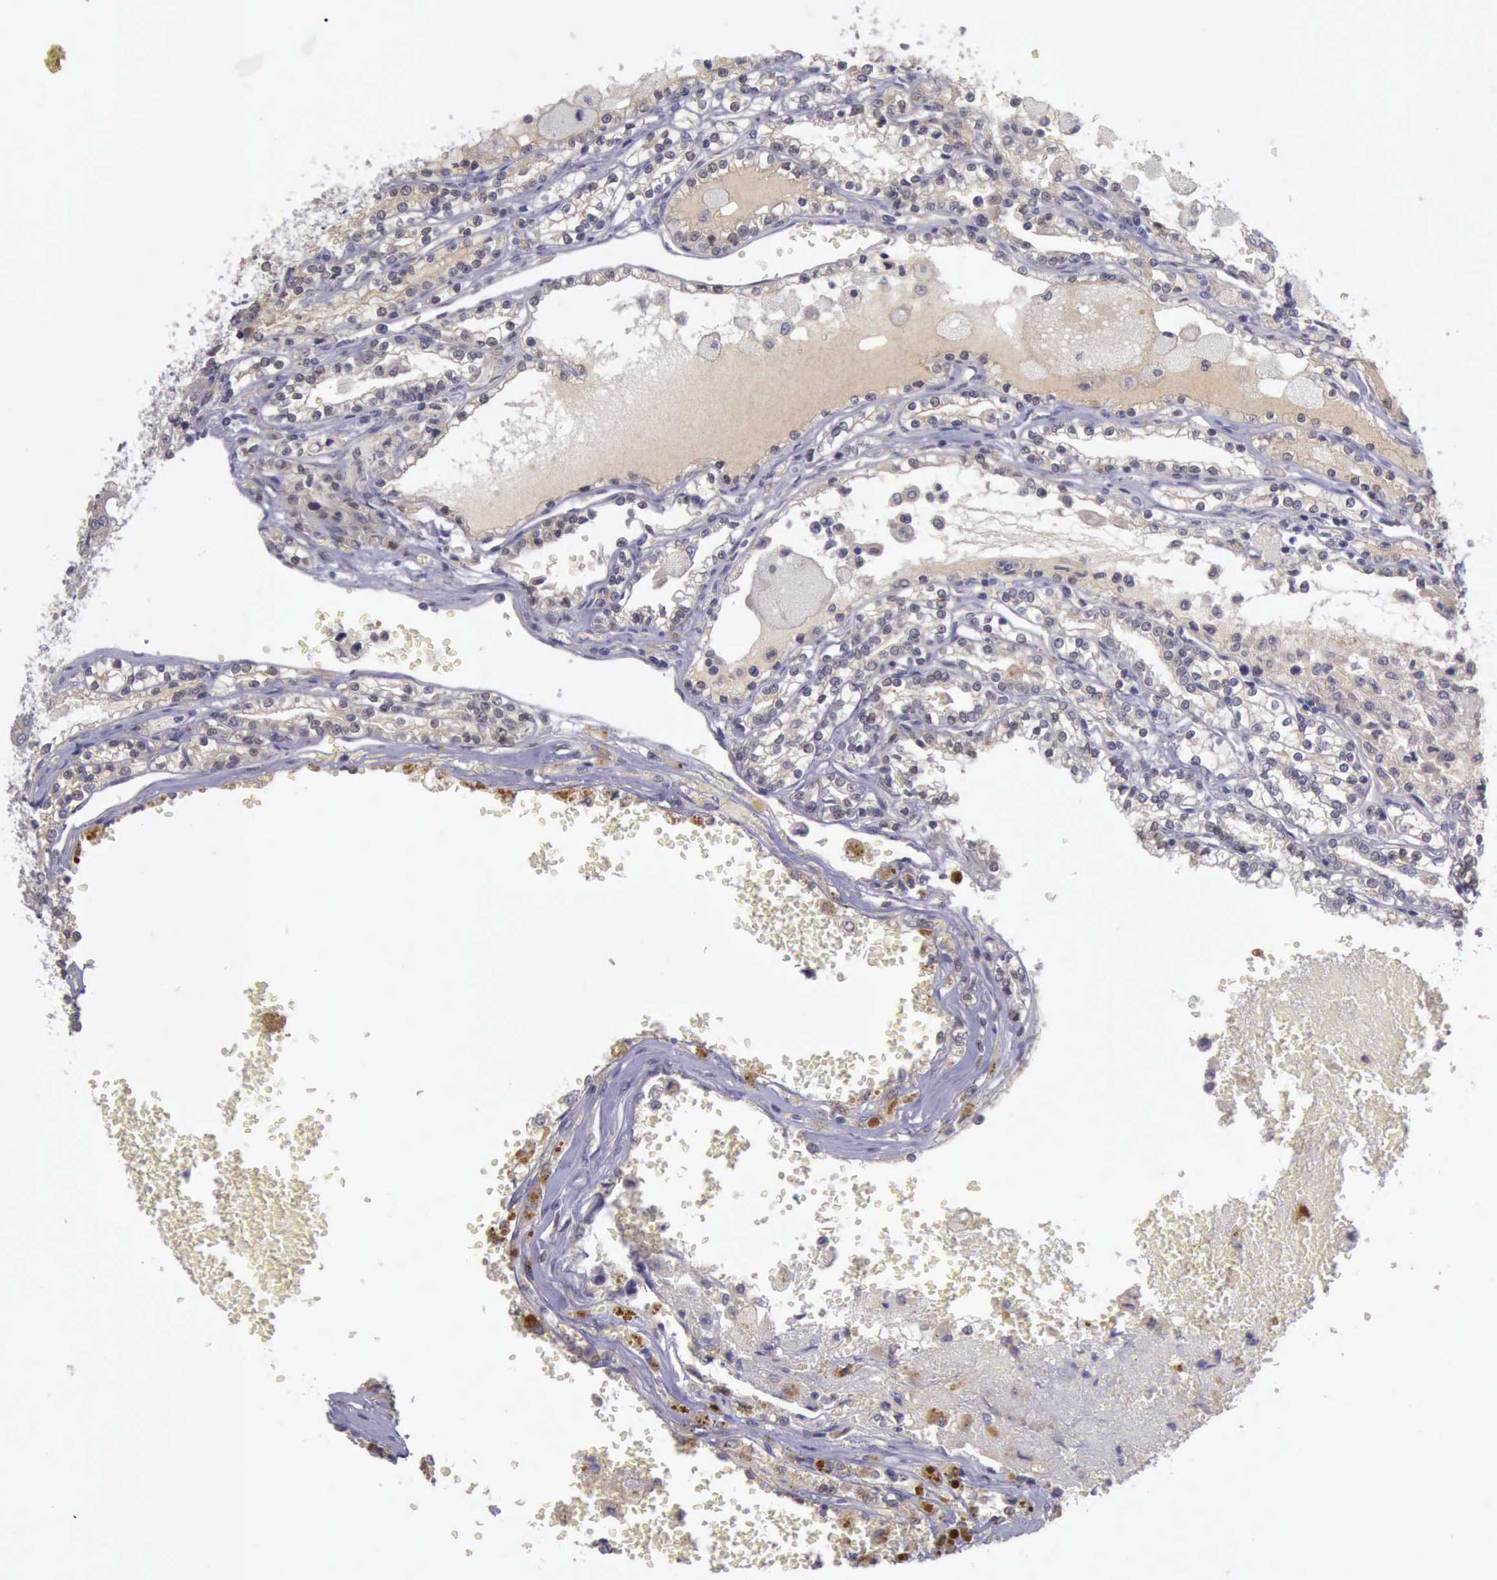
{"staining": {"intensity": "negative", "quantity": "none", "location": "none"}, "tissue": "renal cancer", "cell_type": "Tumor cells", "image_type": "cancer", "snomed": [{"axis": "morphology", "description": "Adenocarcinoma, NOS"}, {"axis": "topography", "description": "Kidney"}], "caption": "Immunohistochemical staining of human renal adenocarcinoma demonstrates no significant positivity in tumor cells.", "gene": "ARNT2", "patient": {"sex": "female", "age": 56}}